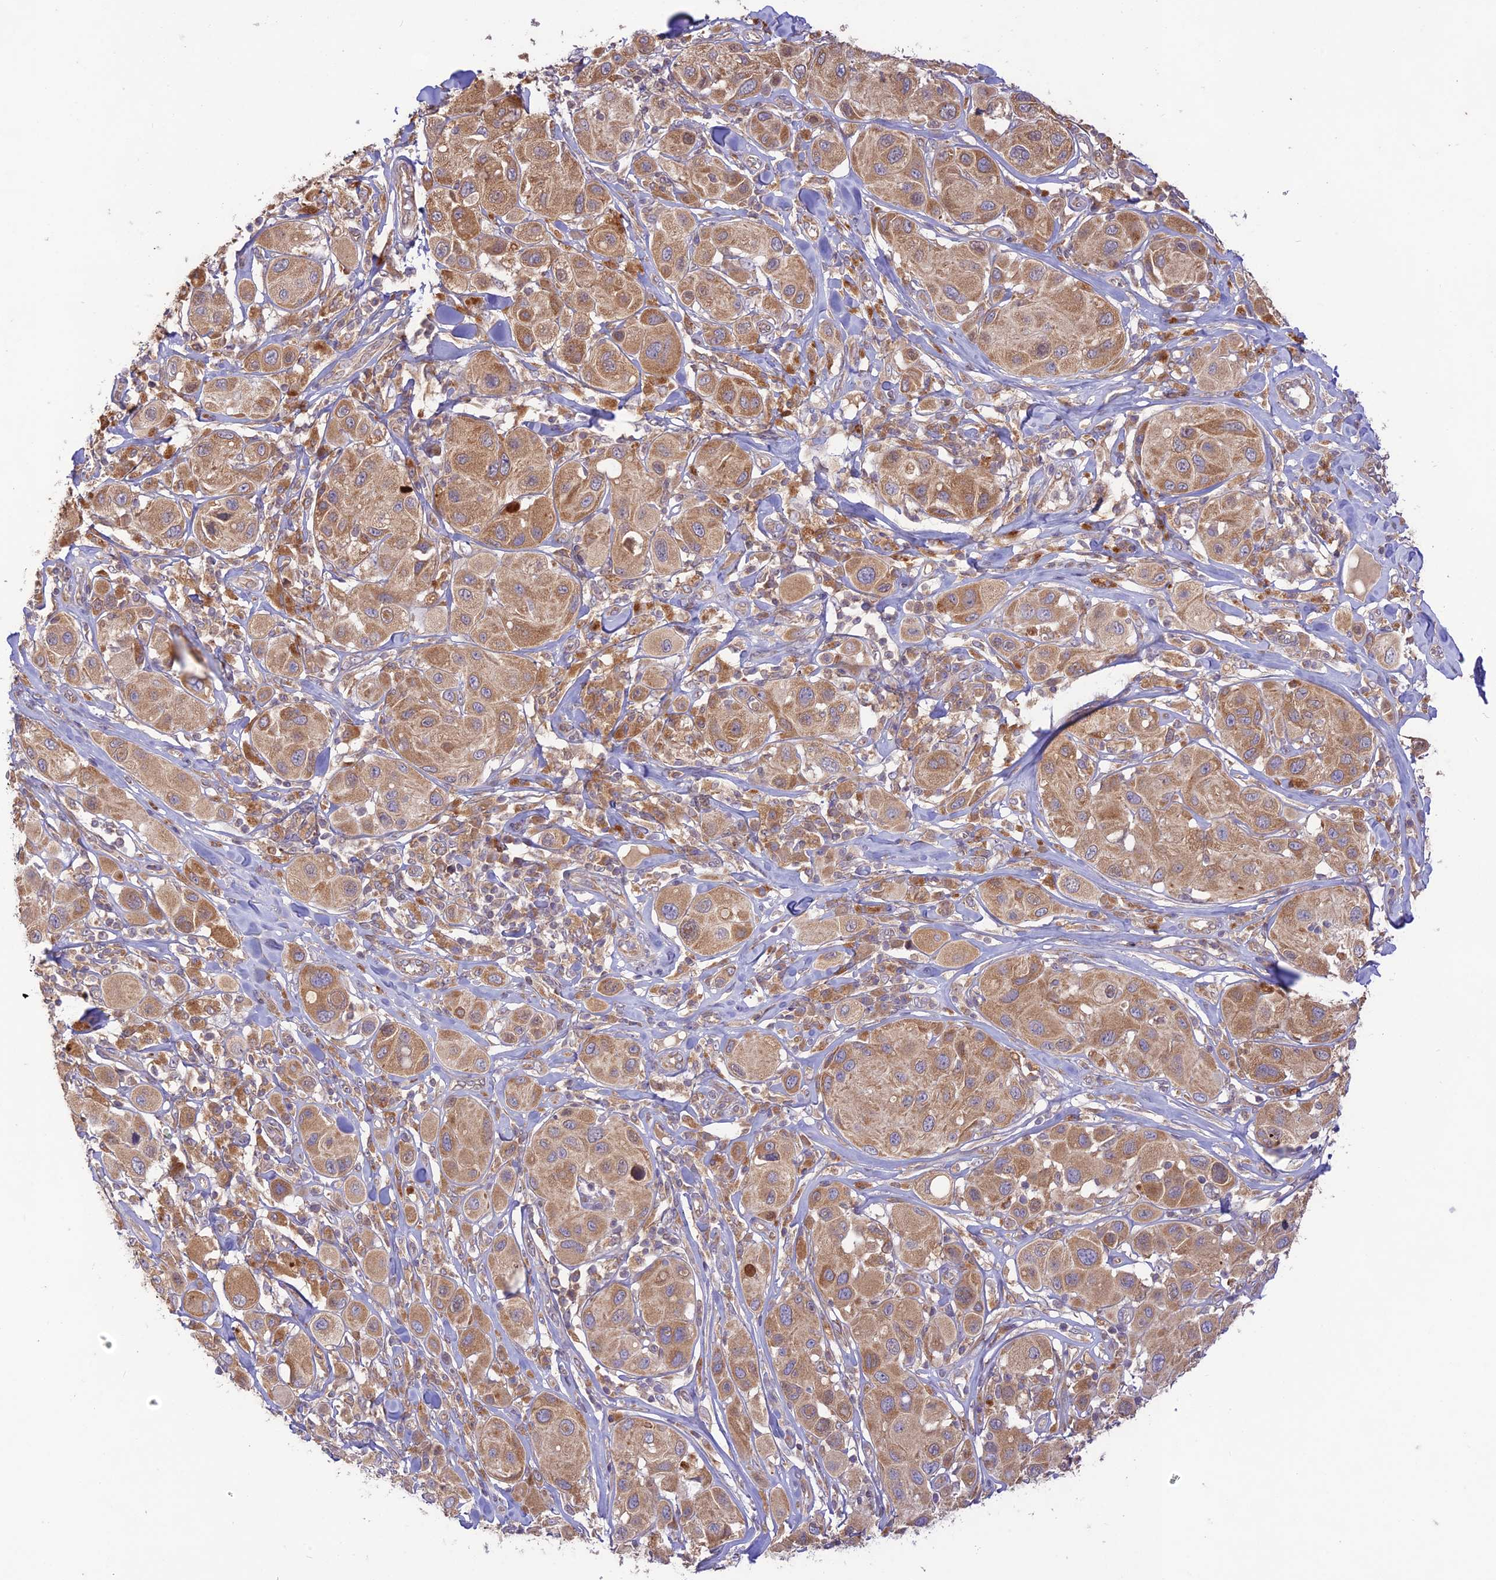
{"staining": {"intensity": "moderate", "quantity": ">75%", "location": "cytoplasmic/membranous"}, "tissue": "melanoma", "cell_type": "Tumor cells", "image_type": "cancer", "snomed": [{"axis": "morphology", "description": "Malignant melanoma, Metastatic site"}, {"axis": "topography", "description": "Skin"}], "caption": "Immunohistochemistry photomicrograph of melanoma stained for a protein (brown), which shows medium levels of moderate cytoplasmic/membranous expression in approximately >75% of tumor cells.", "gene": "TMEM259", "patient": {"sex": "male", "age": 41}}